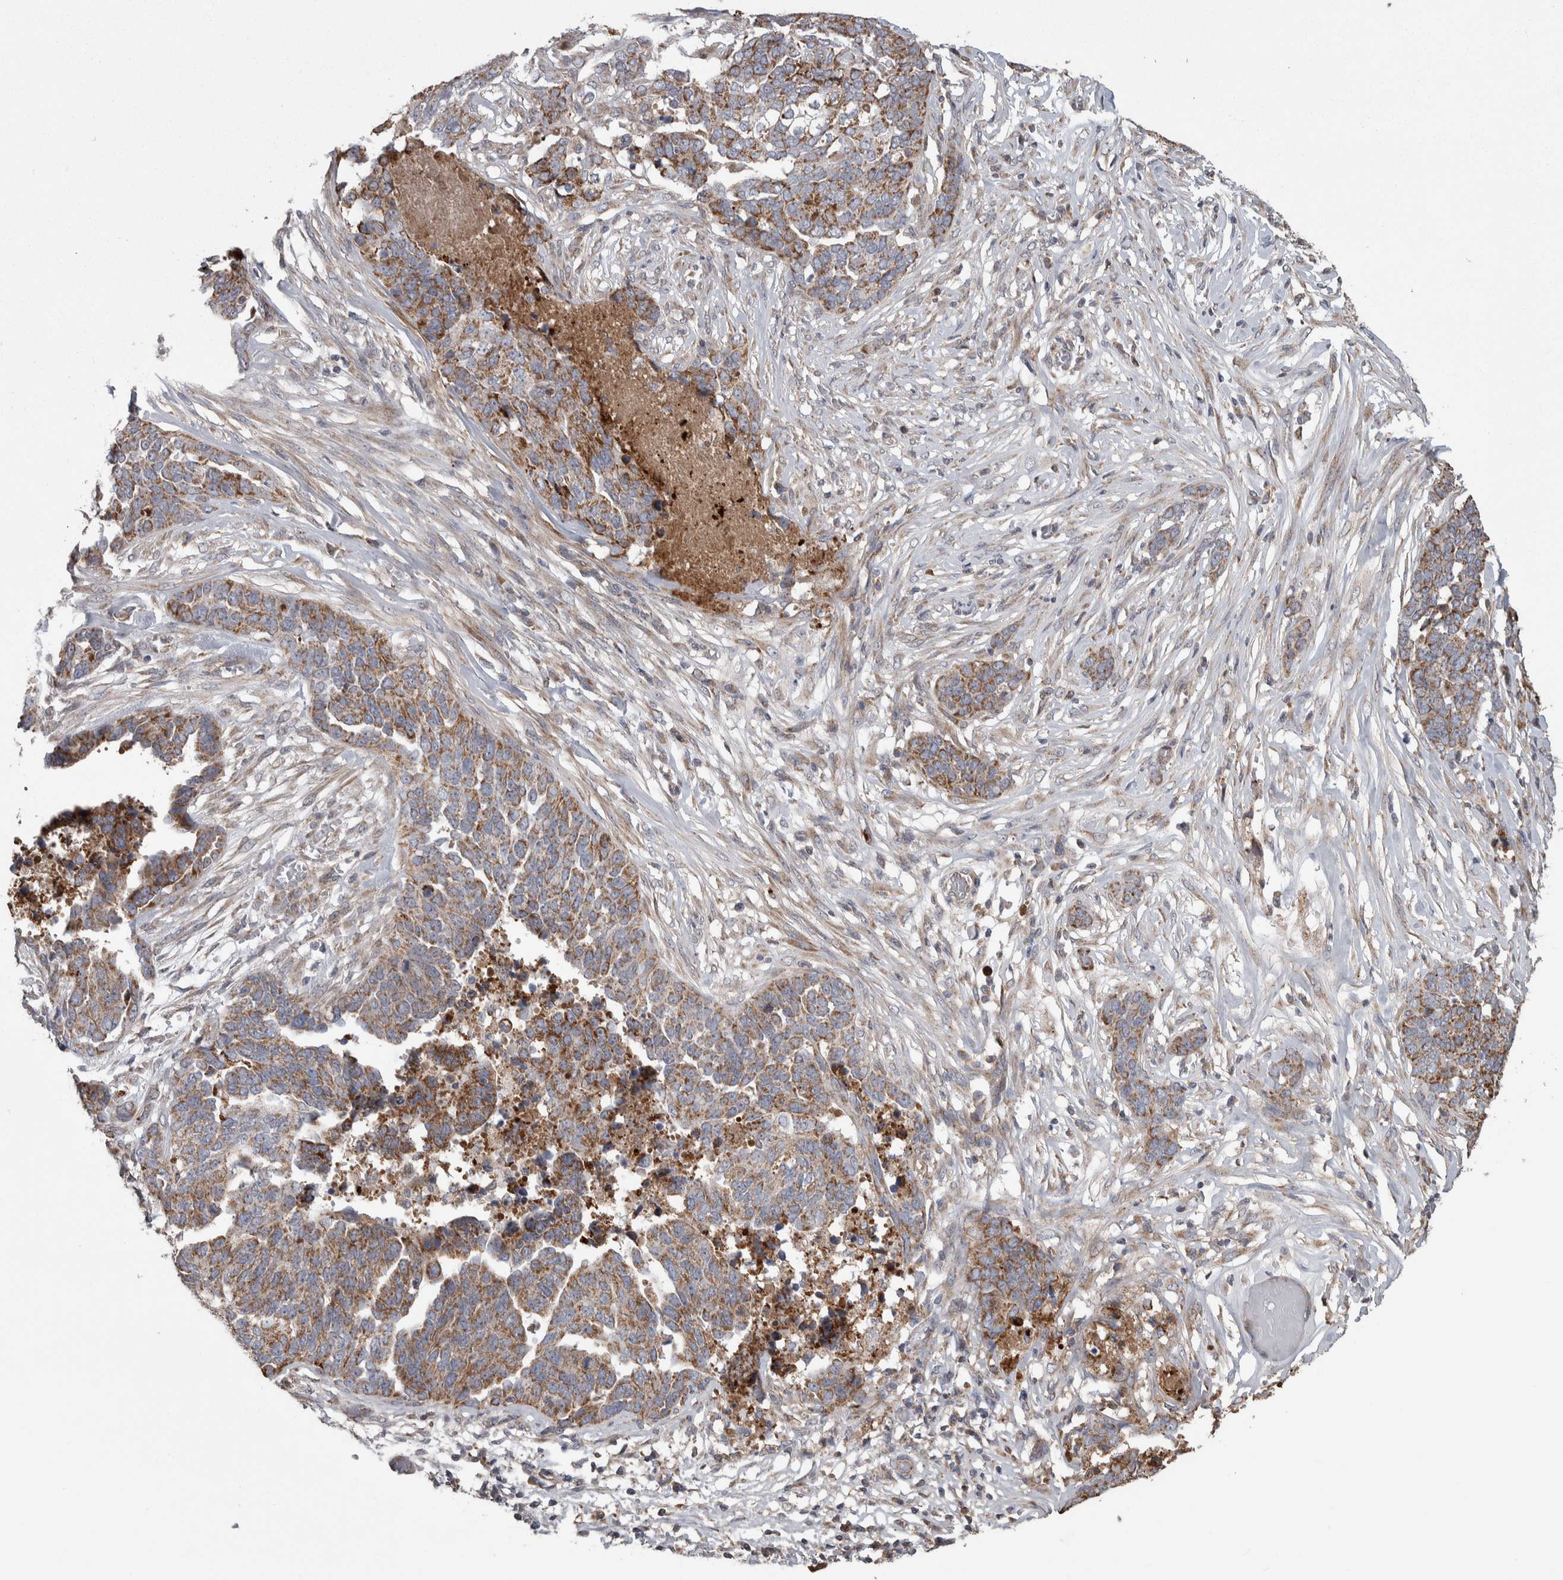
{"staining": {"intensity": "moderate", "quantity": ">75%", "location": "cytoplasmic/membranous"}, "tissue": "ovarian cancer", "cell_type": "Tumor cells", "image_type": "cancer", "snomed": [{"axis": "morphology", "description": "Cystadenocarcinoma, serous, NOS"}, {"axis": "topography", "description": "Ovary"}], "caption": "Ovarian cancer tissue displays moderate cytoplasmic/membranous expression in about >75% of tumor cells, visualized by immunohistochemistry.", "gene": "SCO1", "patient": {"sex": "female", "age": 44}}